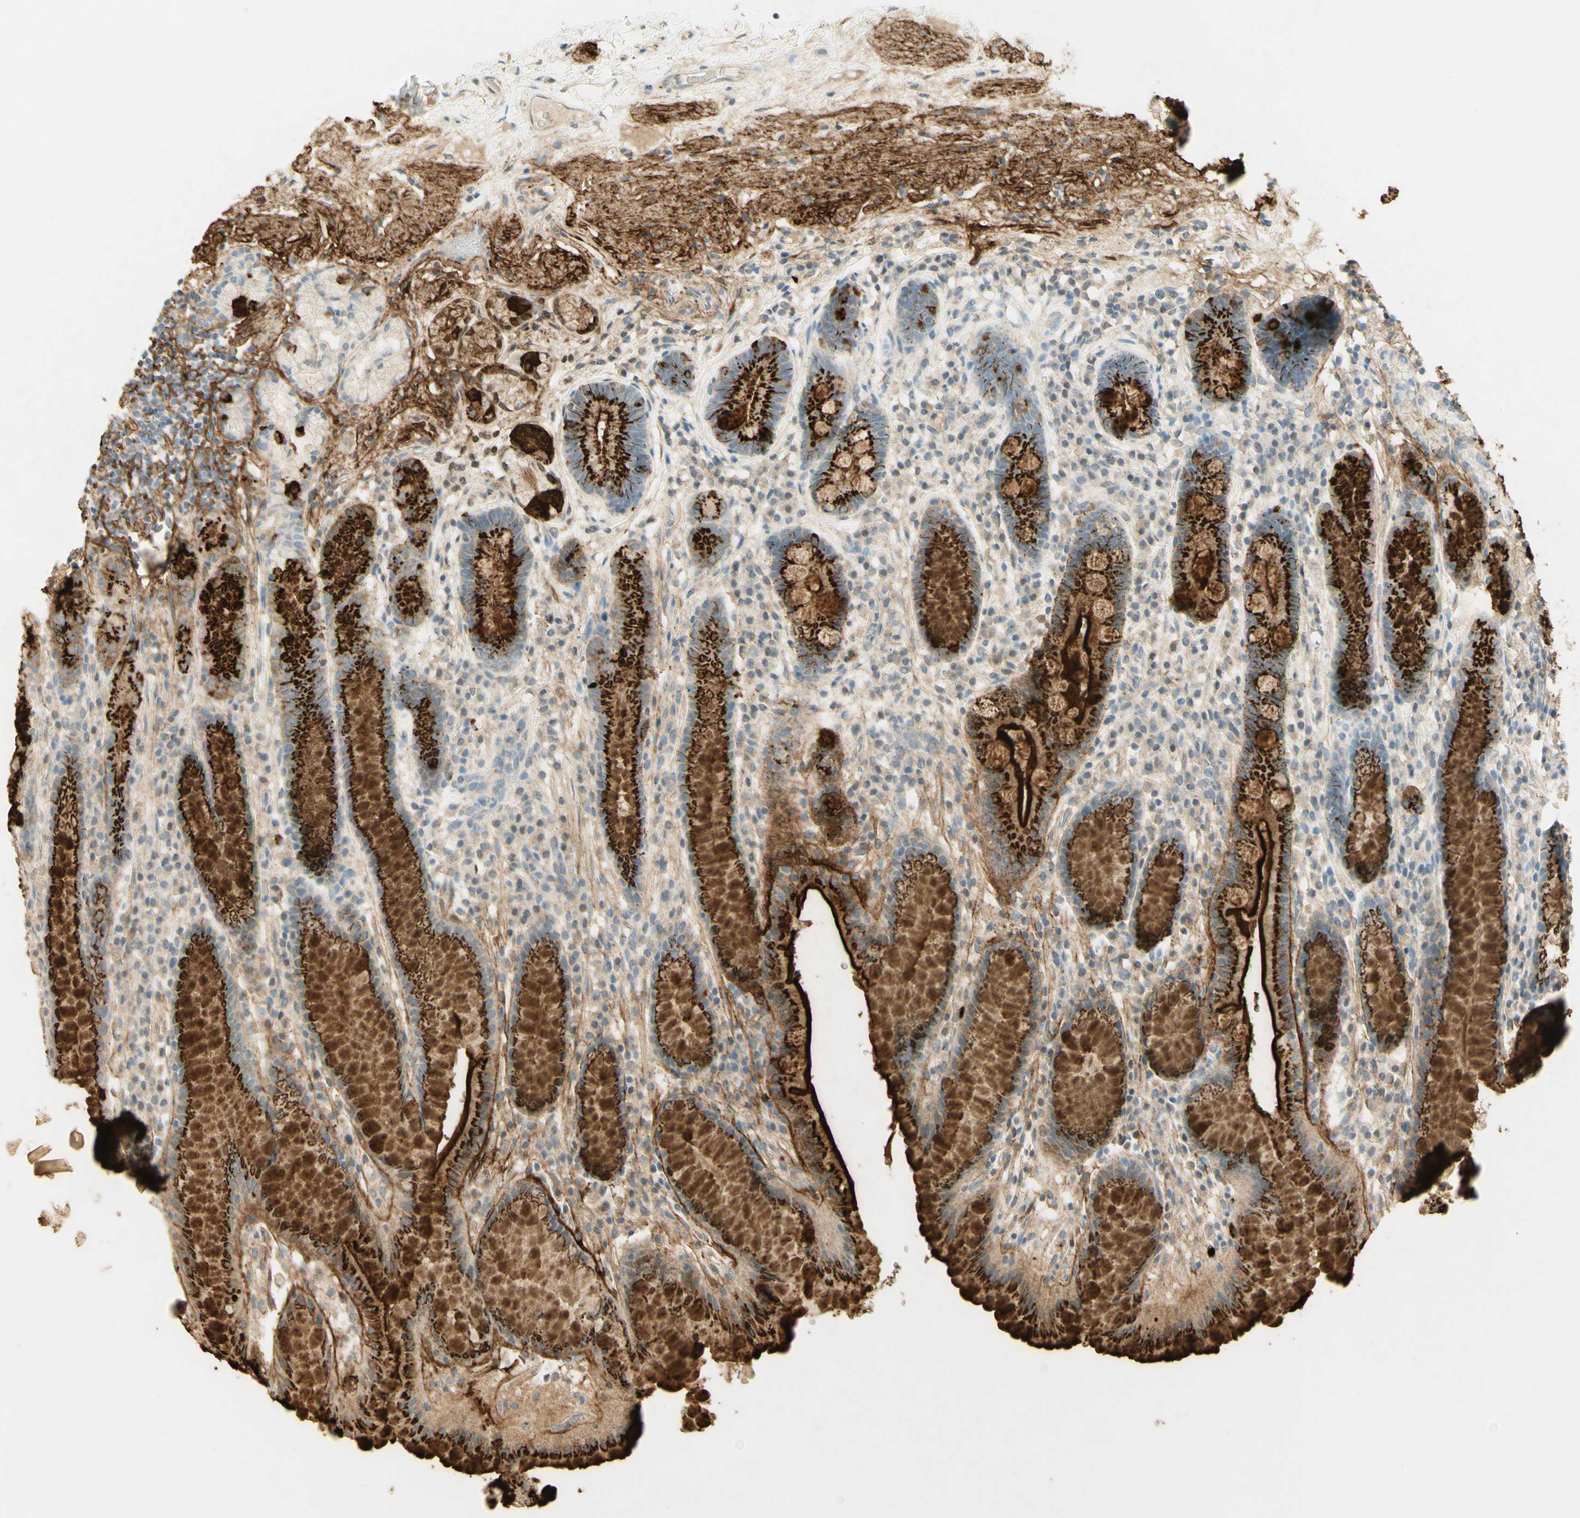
{"staining": {"intensity": "strong", "quantity": "25%-75%", "location": "cytoplasmic/membranous"}, "tissue": "stomach", "cell_type": "Glandular cells", "image_type": "normal", "snomed": [{"axis": "morphology", "description": "Normal tissue, NOS"}, {"axis": "topography", "description": "Stomach, lower"}], "caption": "Immunohistochemistry of benign stomach shows high levels of strong cytoplasmic/membranous staining in approximately 25%-75% of glandular cells.", "gene": "TNN", "patient": {"sex": "male", "age": 52}}